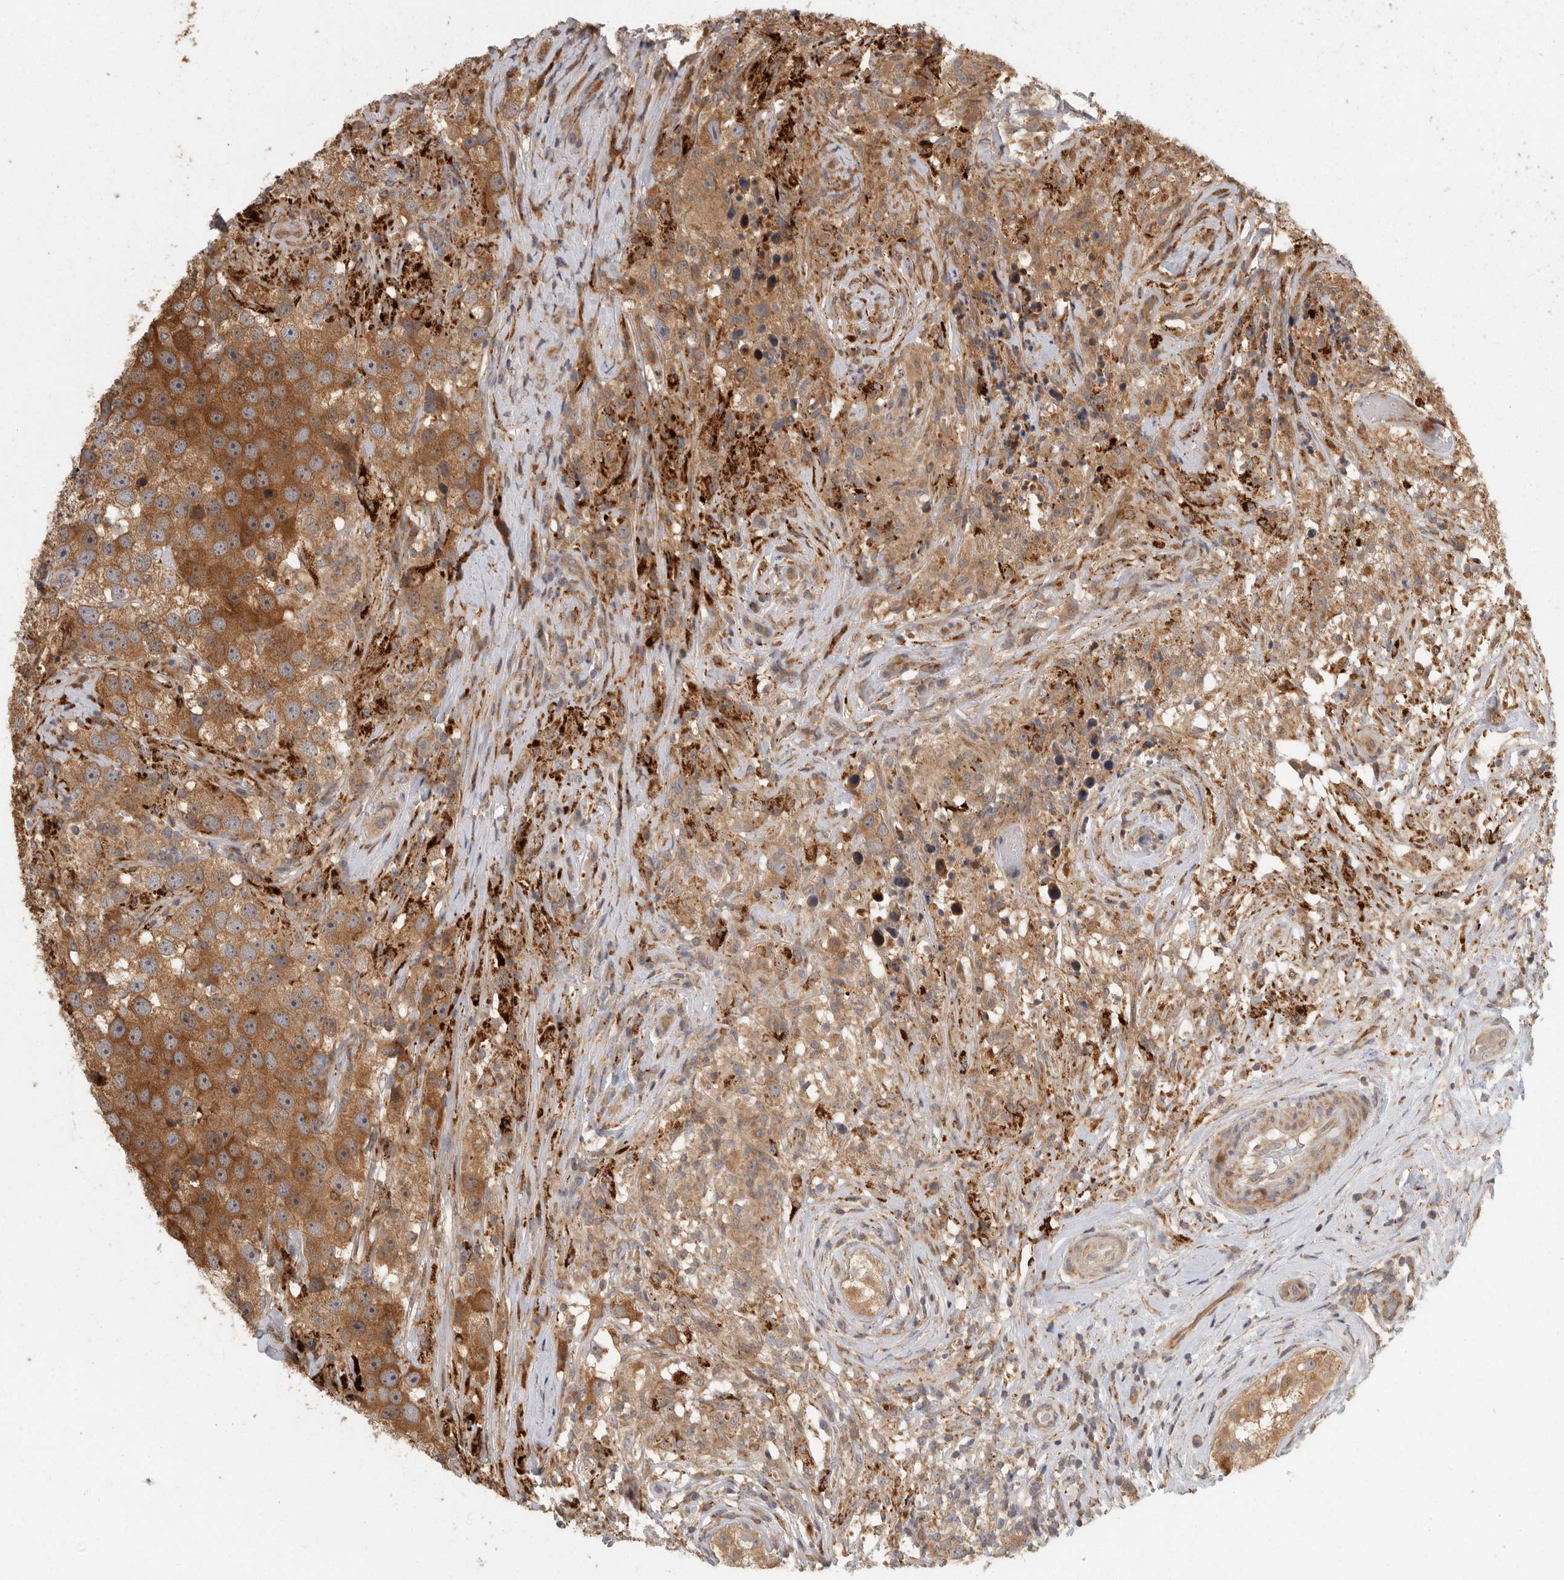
{"staining": {"intensity": "moderate", "quantity": ">75%", "location": "cytoplasmic/membranous"}, "tissue": "testis cancer", "cell_type": "Tumor cells", "image_type": "cancer", "snomed": [{"axis": "morphology", "description": "Seminoma, NOS"}, {"axis": "topography", "description": "Testis"}], "caption": "Testis seminoma stained for a protein demonstrates moderate cytoplasmic/membranous positivity in tumor cells. The staining was performed using DAB, with brown indicating positive protein expression. Nuclei are stained blue with hematoxylin.", "gene": "SWT1", "patient": {"sex": "male", "age": 49}}